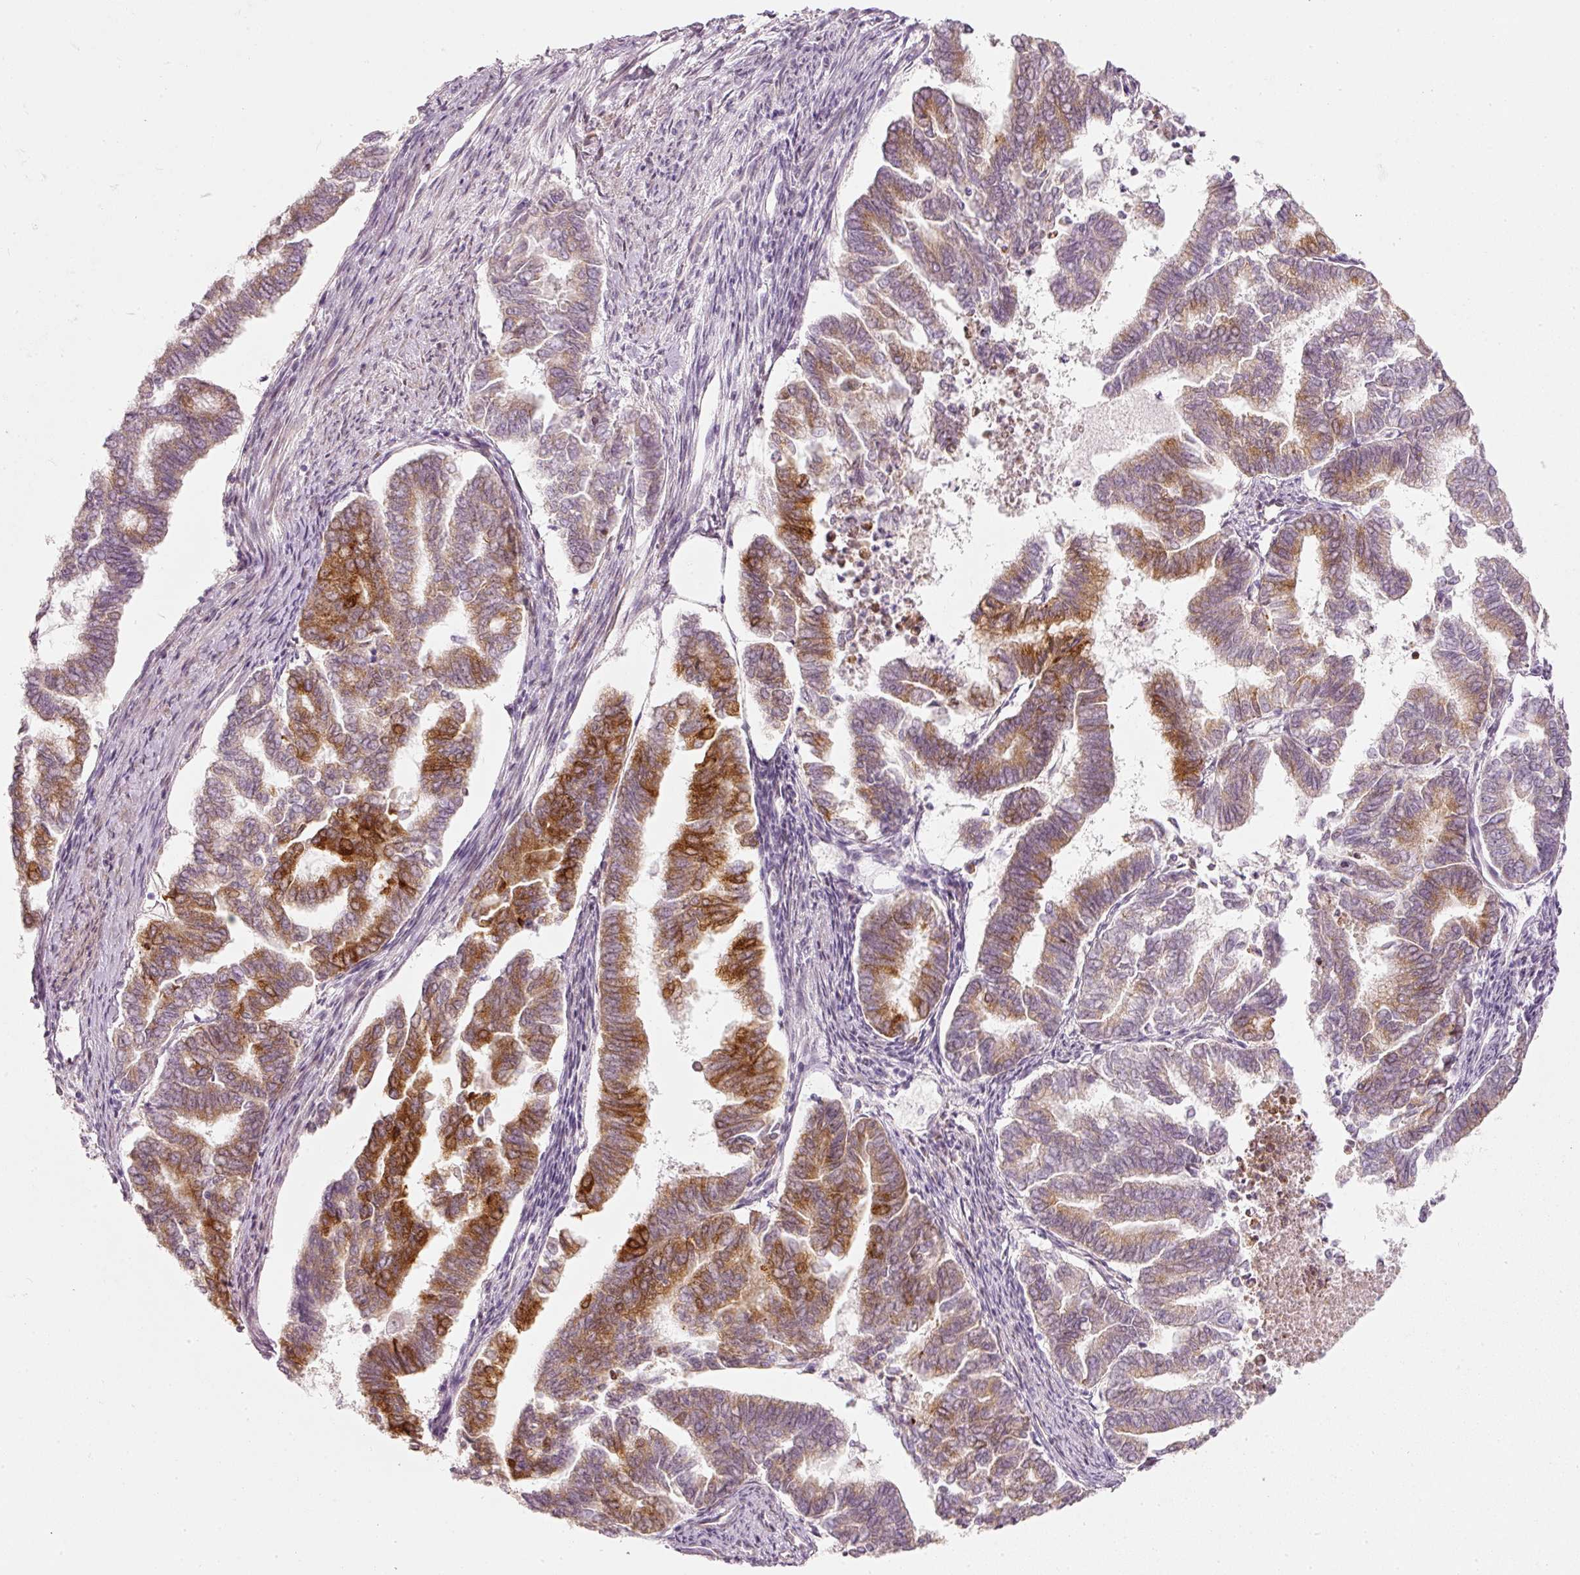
{"staining": {"intensity": "strong", "quantity": "25%-75%", "location": "cytoplasmic/membranous"}, "tissue": "endometrial cancer", "cell_type": "Tumor cells", "image_type": "cancer", "snomed": [{"axis": "morphology", "description": "Adenocarcinoma, NOS"}, {"axis": "topography", "description": "Endometrium"}], "caption": "Tumor cells reveal high levels of strong cytoplasmic/membranous expression in about 25%-75% of cells in endometrial cancer. Nuclei are stained in blue.", "gene": "SLC20A1", "patient": {"sex": "female", "age": 79}}